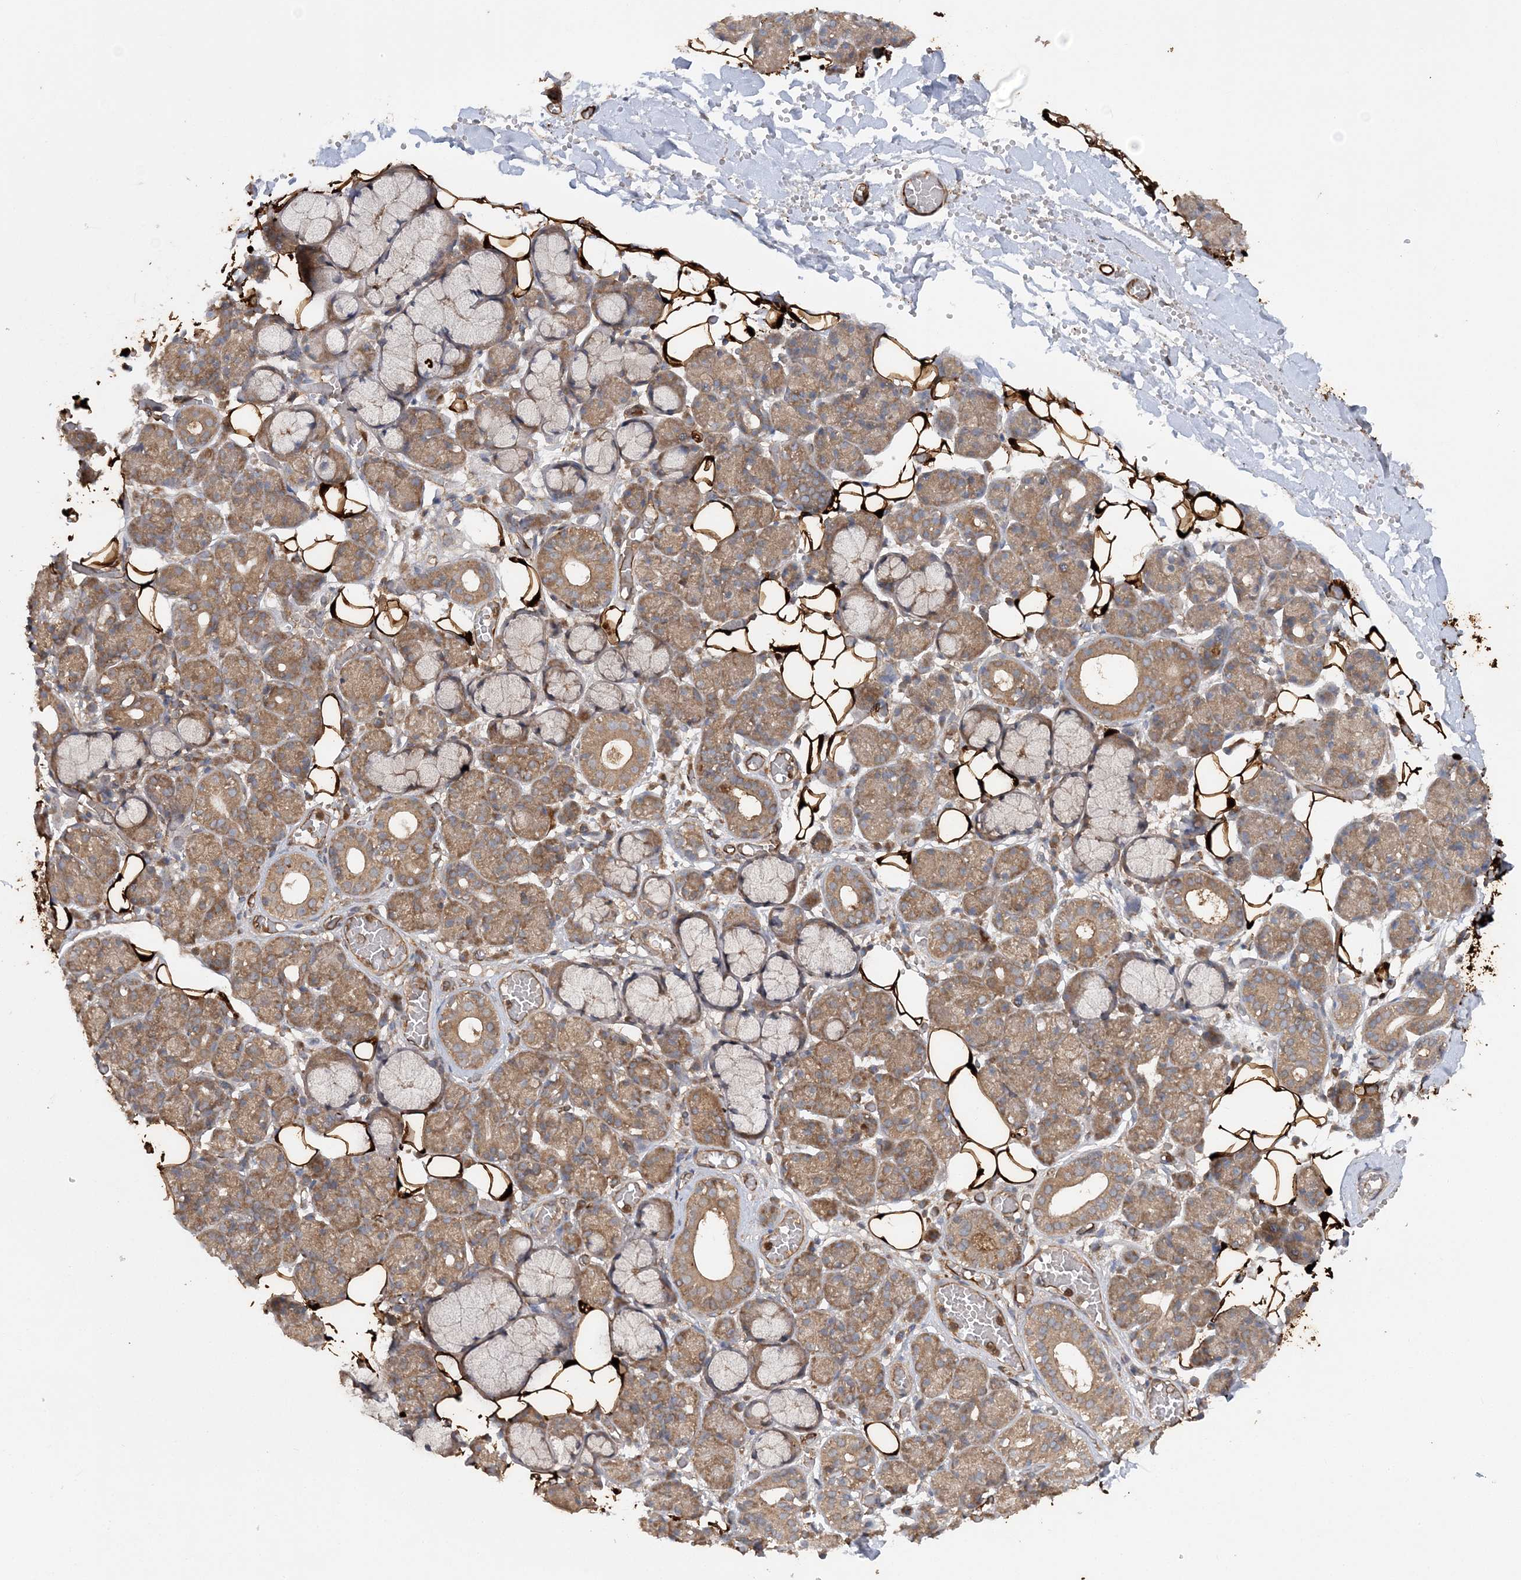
{"staining": {"intensity": "moderate", "quantity": "25%-75%", "location": "cytoplasmic/membranous"}, "tissue": "salivary gland", "cell_type": "Glandular cells", "image_type": "normal", "snomed": [{"axis": "morphology", "description": "Normal tissue, NOS"}, {"axis": "topography", "description": "Salivary gland"}], "caption": "Protein expression analysis of unremarkable salivary gland demonstrates moderate cytoplasmic/membranous staining in about 25%-75% of glandular cells.", "gene": "ACAP2", "patient": {"sex": "male", "age": 63}}